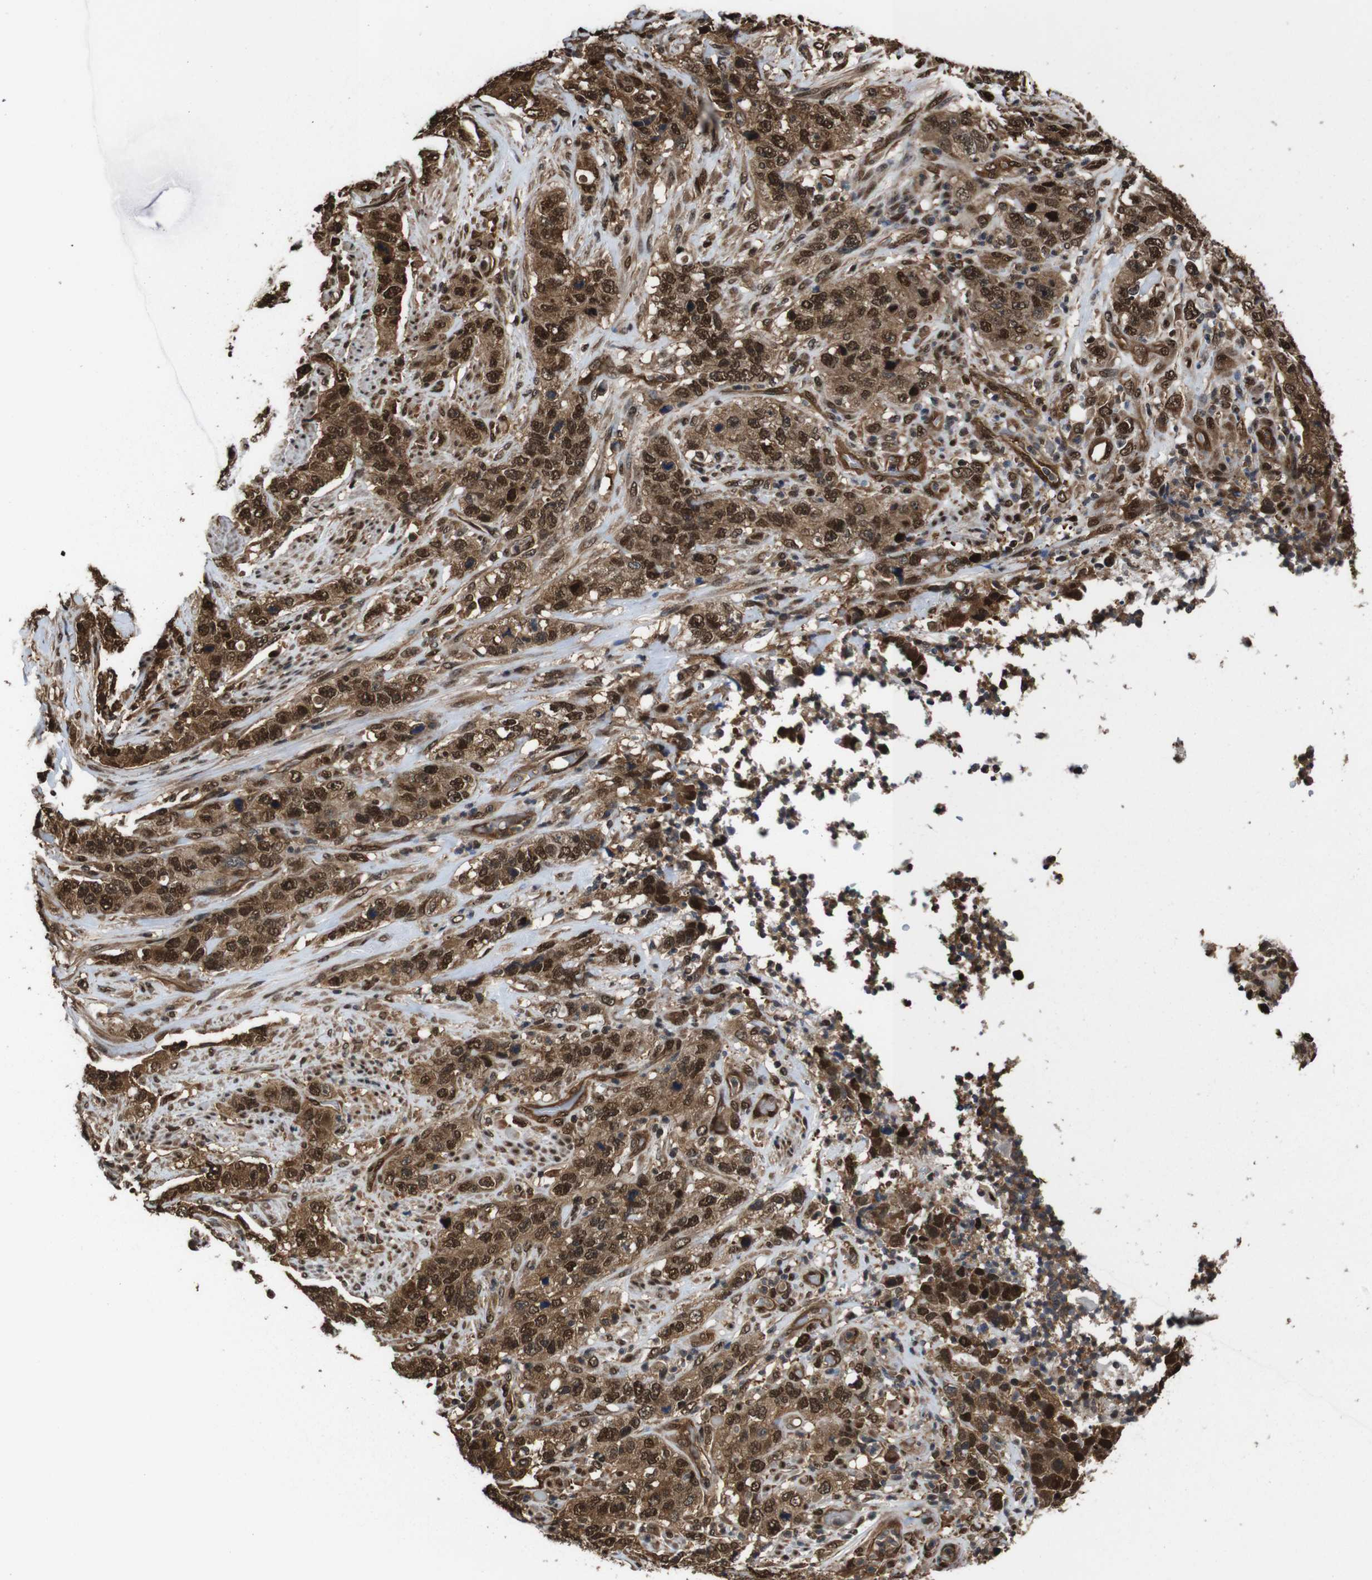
{"staining": {"intensity": "moderate", "quantity": ">75%", "location": "cytoplasmic/membranous,nuclear"}, "tissue": "stomach cancer", "cell_type": "Tumor cells", "image_type": "cancer", "snomed": [{"axis": "morphology", "description": "Adenocarcinoma, NOS"}, {"axis": "topography", "description": "Stomach"}], "caption": "Immunohistochemical staining of human adenocarcinoma (stomach) displays medium levels of moderate cytoplasmic/membranous and nuclear staining in about >75% of tumor cells. The staining was performed using DAB (3,3'-diaminobenzidine), with brown indicating positive protein expression. Nuclei are stained blue with hematoxylin.", "gene": "VCP", "patient": {"sex": "male", "age": 48}}